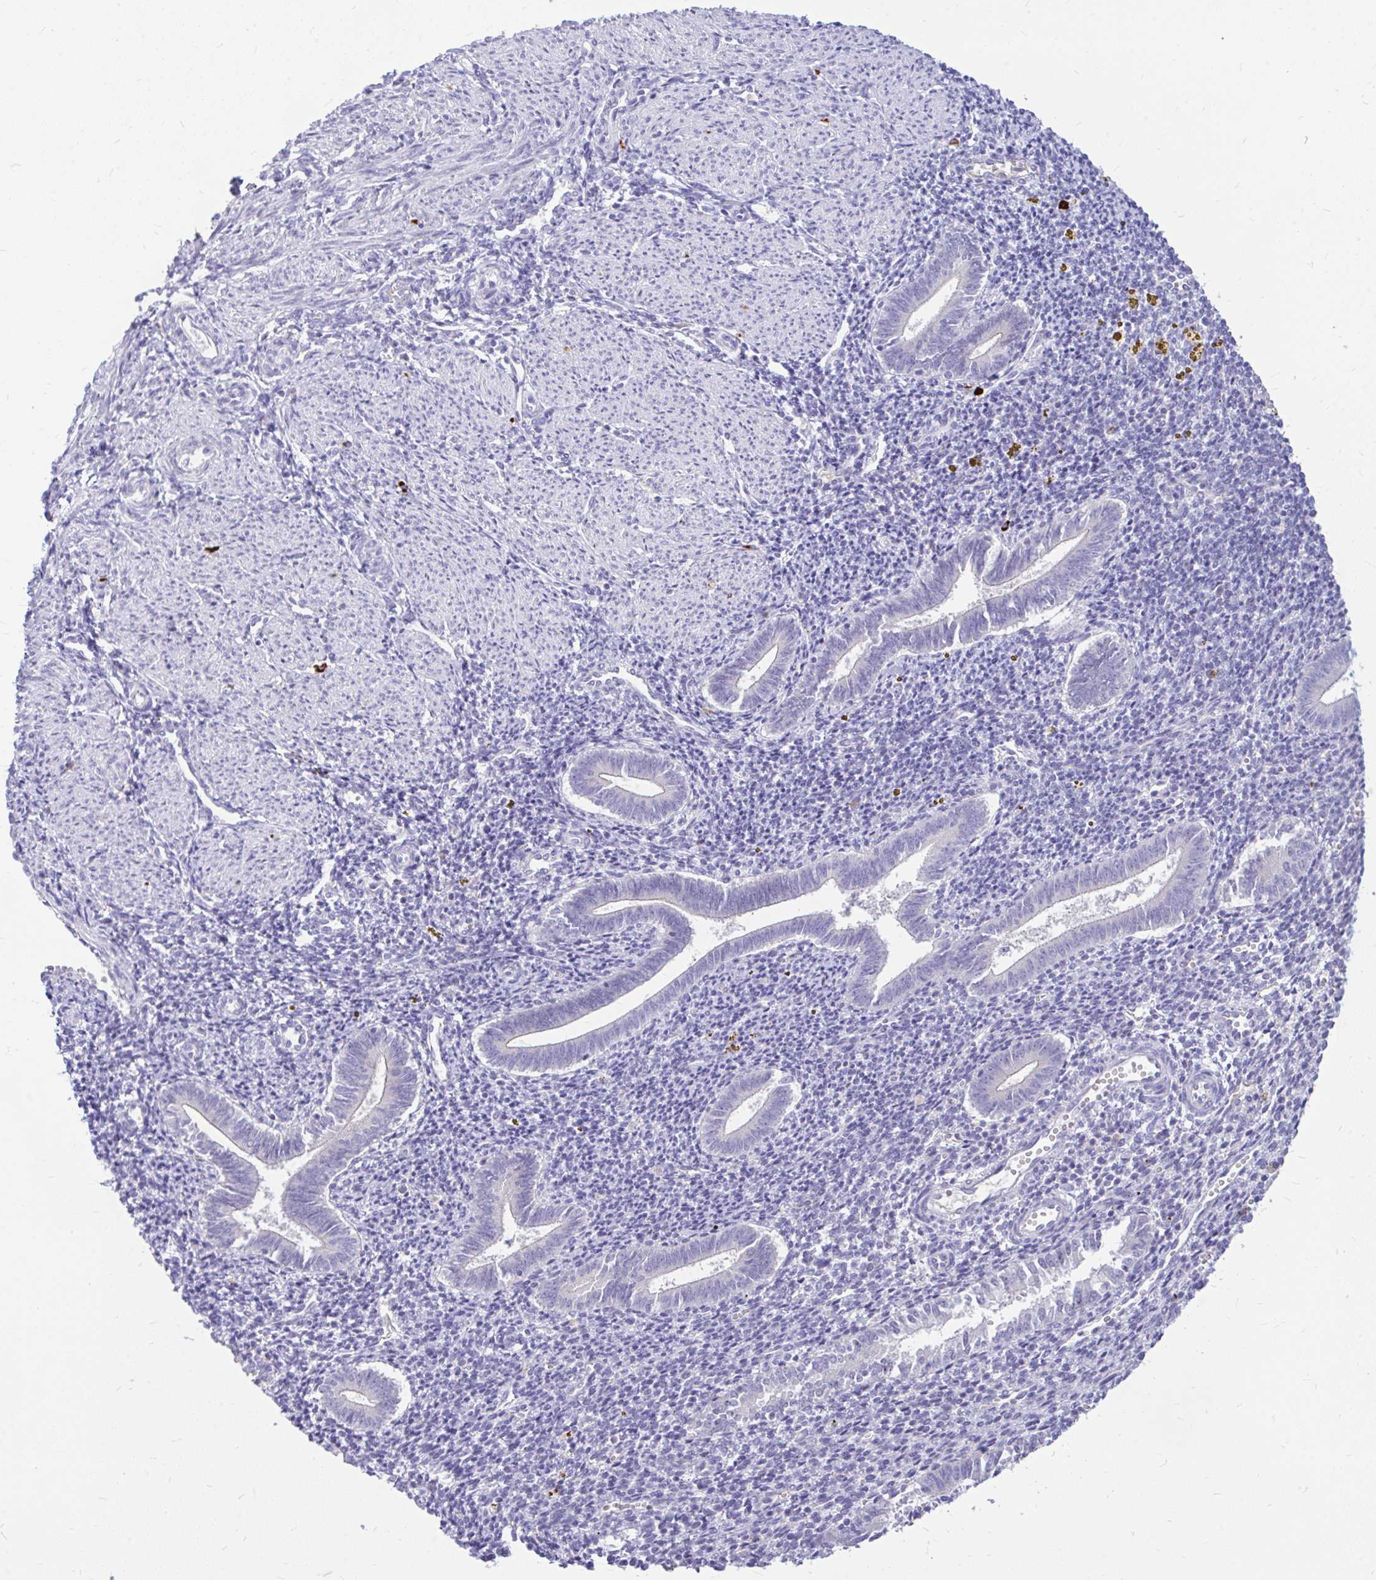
{"staining": {"intensity": "negative", "quantity": "none", "location": "none"}, "tissue": "endometrium", "cell_type": "Cells in endometrial stroma", "image_type": "normal", "snomed": [{"axis": "morphology", "description": "Normal tissue, NOS"}, {"axis": "topography", "description": "Endometrium"}], "caption": "Photomicrograph shows no protein expression in cells in endometrial stroma of normal endometrium. (Immunohistochemistry (ihc), brightfield microscopy, high magnification).", "gene": "MAP1LC3A", "patient": {"sex": "female", "age": 25}}